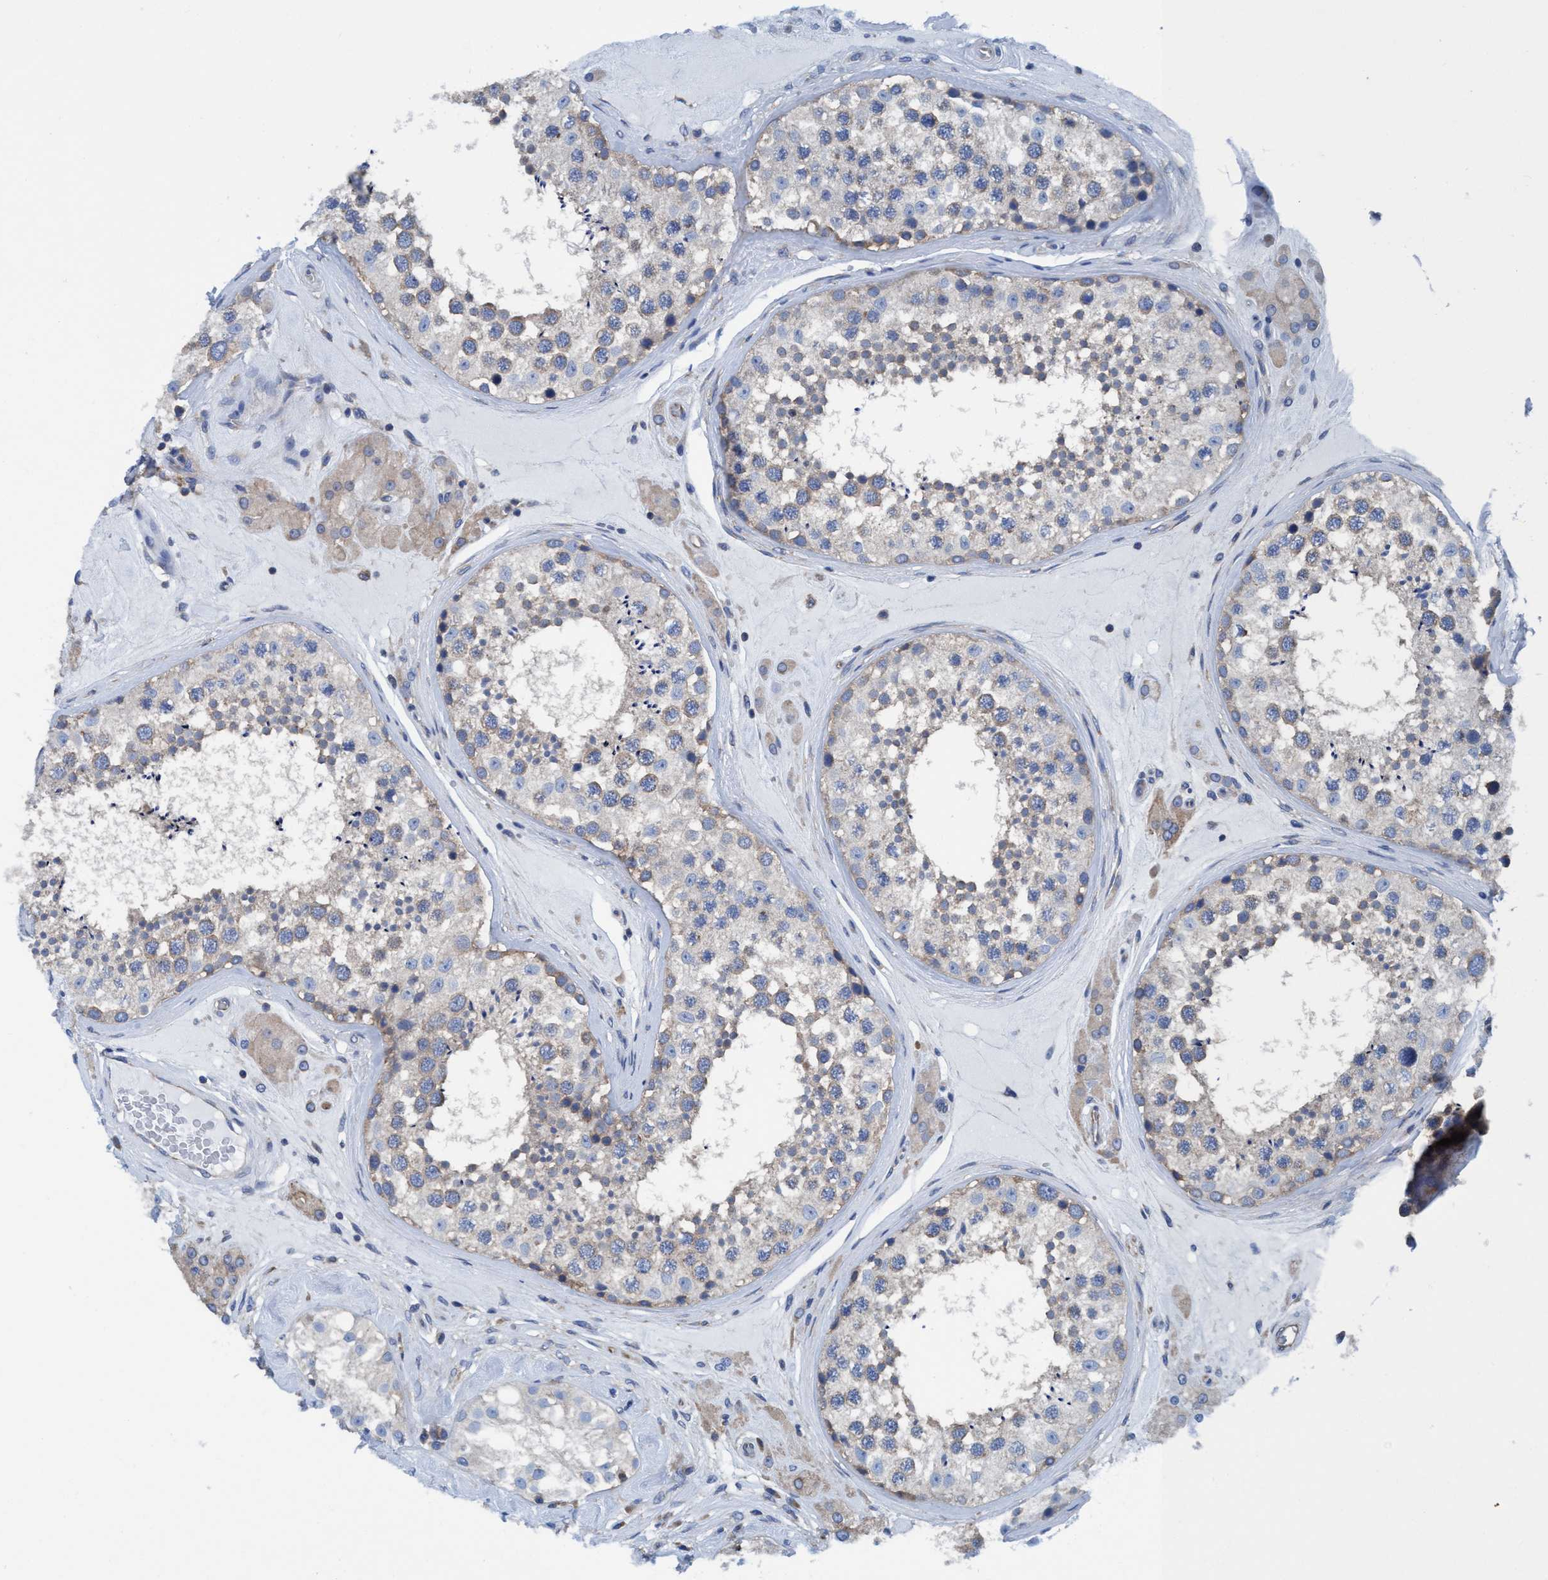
{"staining": {"intensity": "moderate", "quantity": "25%-75%", "location": "cytoplasmic/membranous"}, "tissue": "testis", "cell_type": "Cells in seminiferous ducts", "image_type": "normal", "snomed": [{"axis": "morphology", "description": "Normal tissue, NOS"}, {"axis": "topography", "description": "Testis"}], "caption": "A histopathology image of human testis stained for a protein demonstrates moderate cytoplasmic/membranous brown staining in cells in seminiferous ducts.", "gene": "NMT1", "patient": {"sex": "male", "age": 46}}